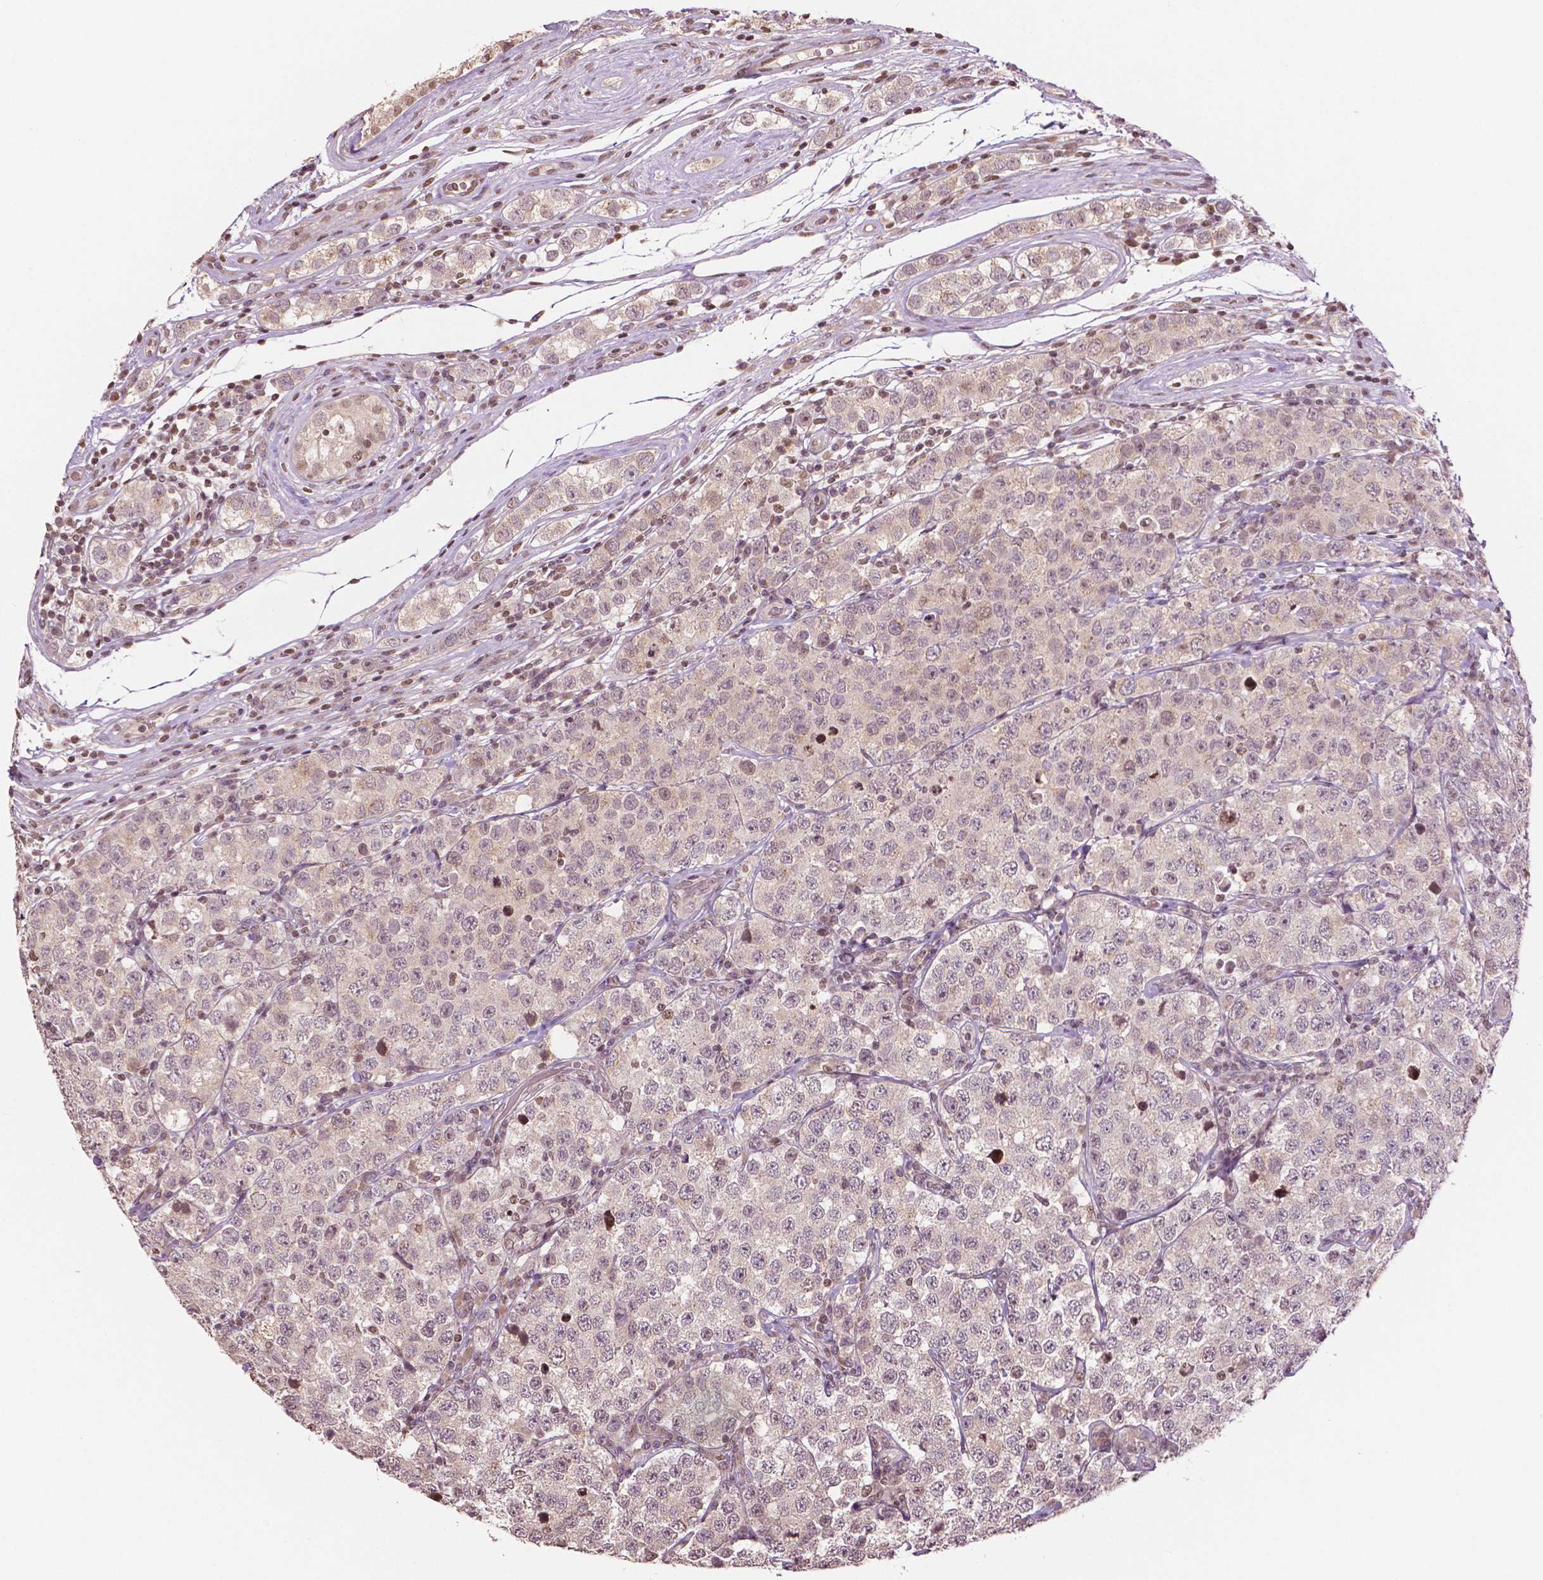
{"staining": {"intensity": "weak", "quantity": "<25%", "location": "nuclear"}, "tissue": "testis cancer", "cell_type": "Tumor cells", "image_type": "cancer", "snomed": [{"axis": "morphology", "description": "Seminoma, NOS"}, {"axis": "topography", "description": "Testis"}], "caption": "IHC of human testis seminoma demonstrates no staining in tumor cells.", "gene": "DEK", "patient": {"sex": "male", "age": 34}}